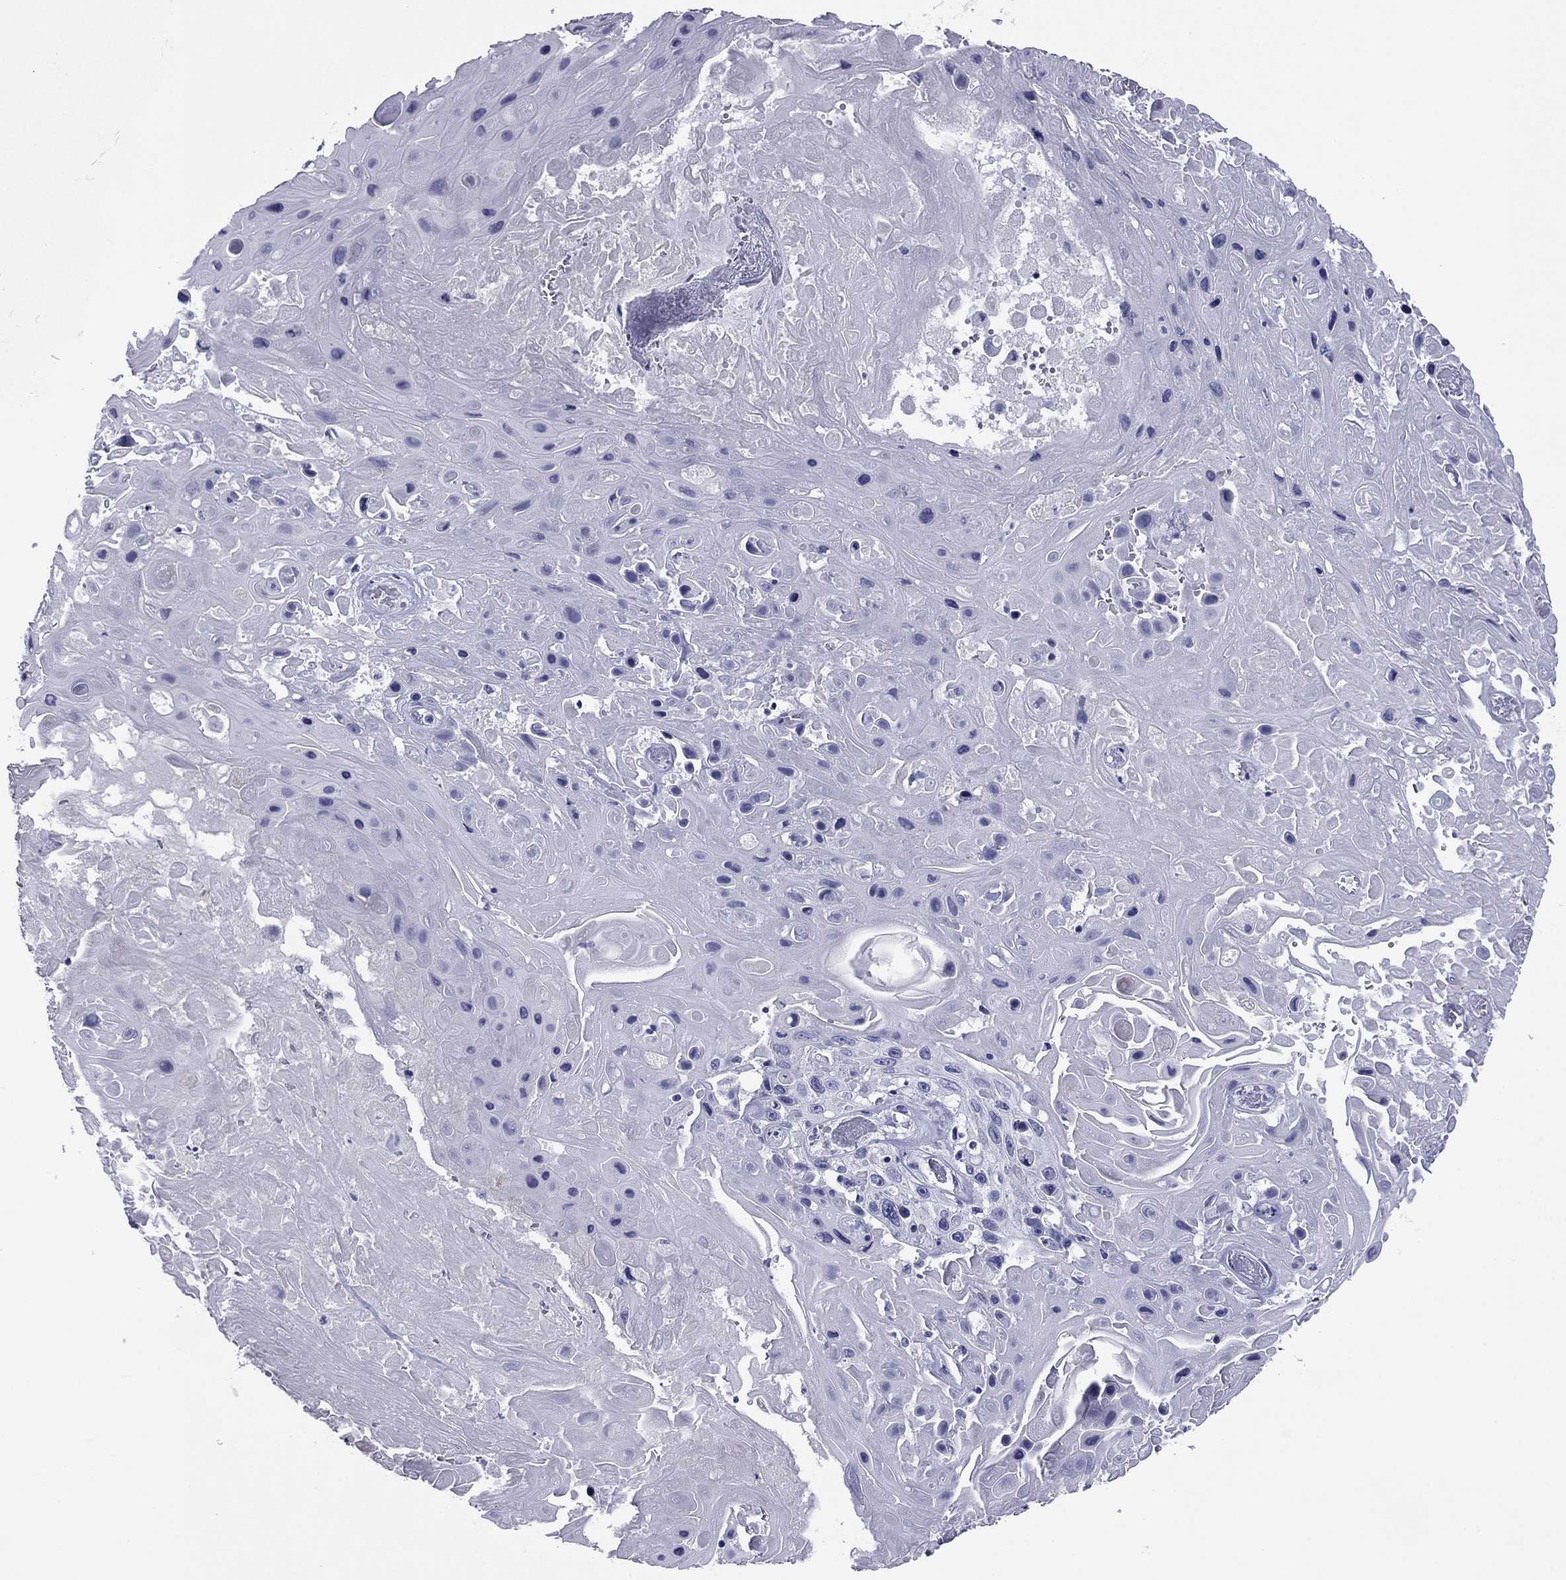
{"staining": {"intensity": "negative", "quantity": "none", "location": "none"}, "tissue": "skin cancer", "cell_type": "Tumor cells", "image_type": "cancer", "snomed": [{"axis": "morphology", "description": "Squamous cell carcinoma, NOS"}, {"axis": "topography", "description": "Skin"}], "caption": "This is an immunohistochemistry photomicrograph of human skin cancer (squamous cell carcinoma). There is no positivity in tumor cells.", "gene": "ABCC2", "patient": {"sex": "male", "age": 82}}